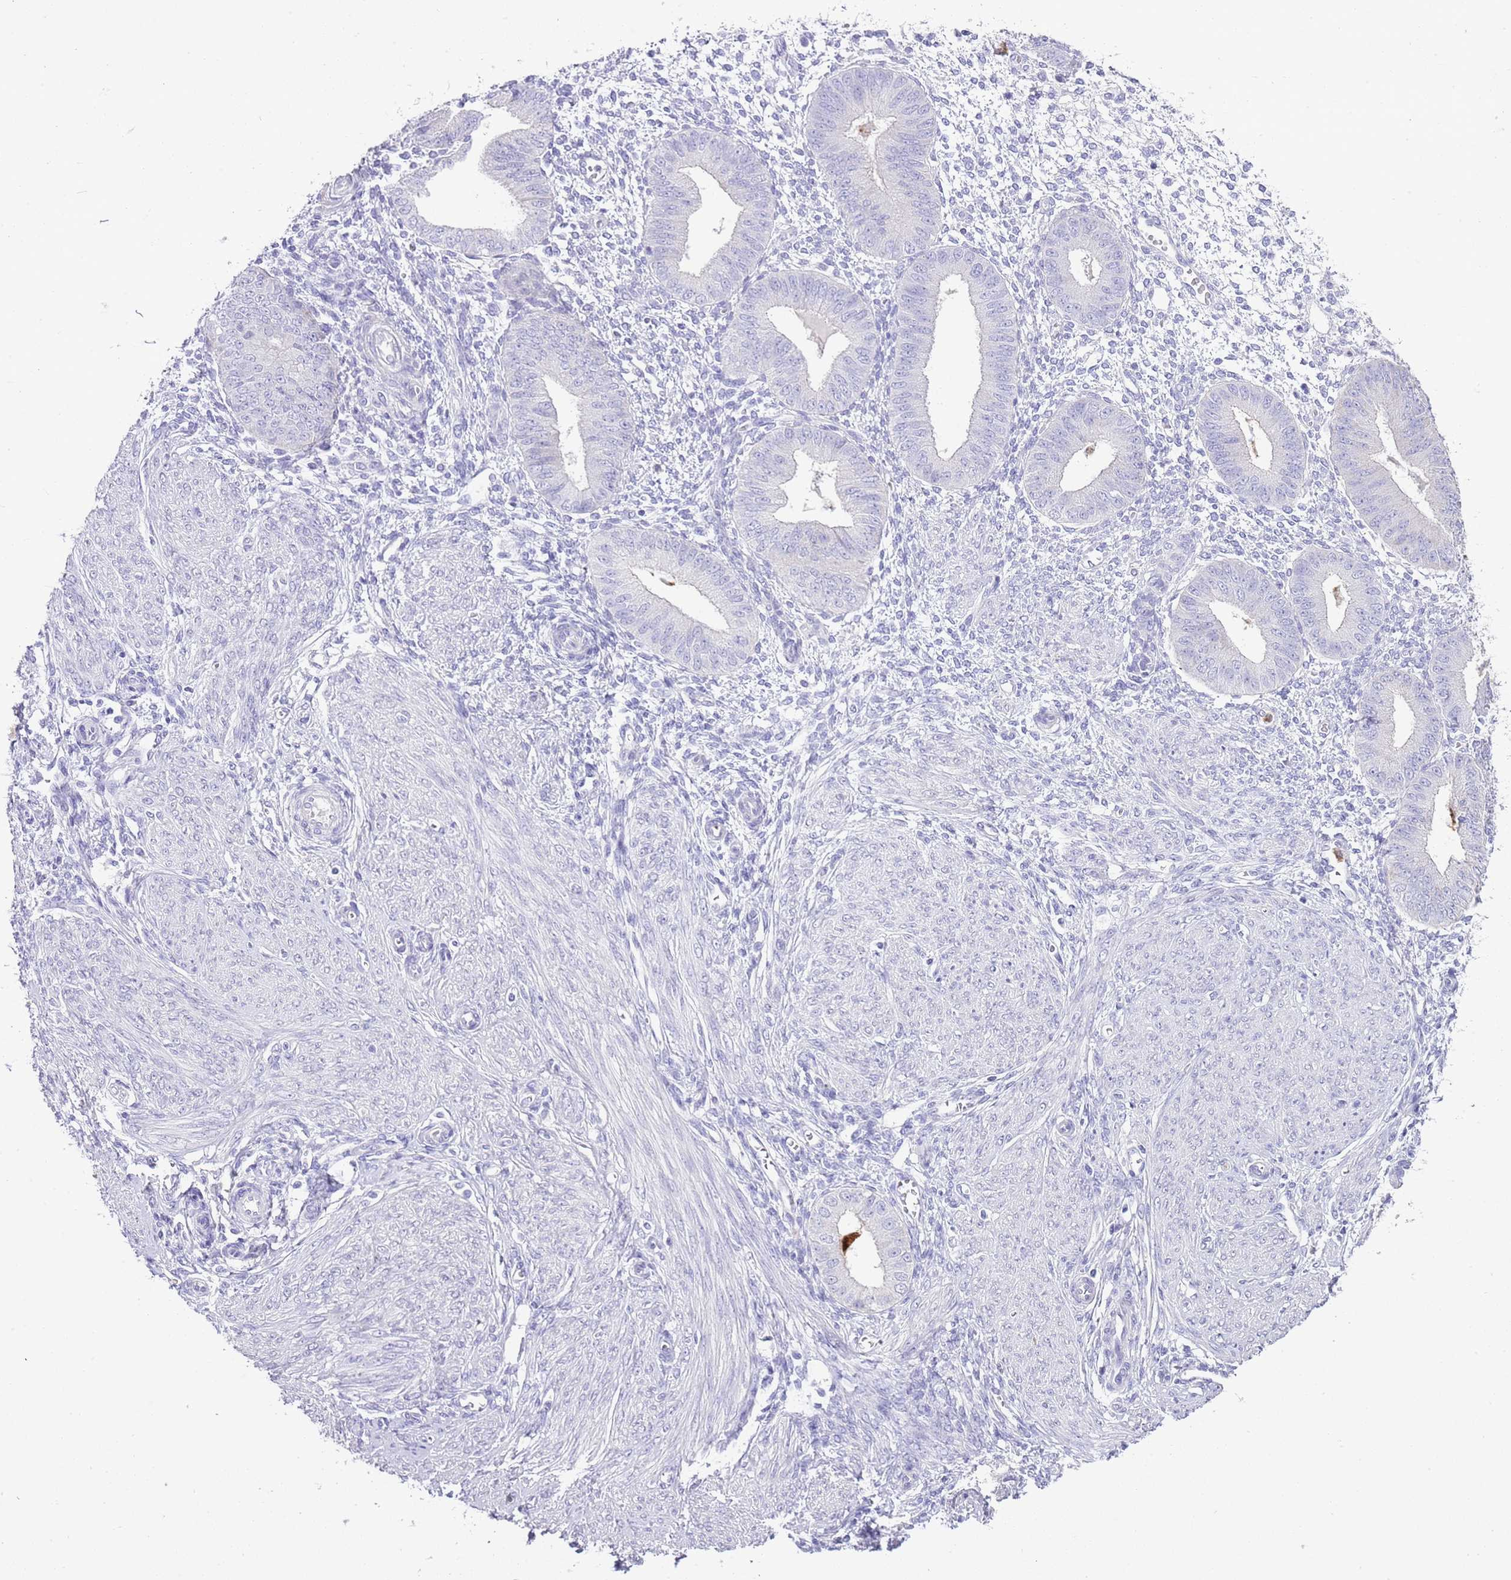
{"staining": {"intensity": "negative", "quantity": "none", "location": "none"}, "tissue": "endometrium", "cell_type": "Cells in endometrial stroma", "image_type": "normal", "snomed": [{"axis": "morphology", "description": "Normal tissue, NOS"}, {"axis": "topography", "description": "Endometrium"}], "caption": "Cells in endometrial stroma show no significant protein staining in normal endometrium. (Brightfield microscopy of DAB (3,3'-diaminobenzidine) IHC at high magnification).", "gene": "OR2Z1", "patient": {"sex": "female", "age": 49}}